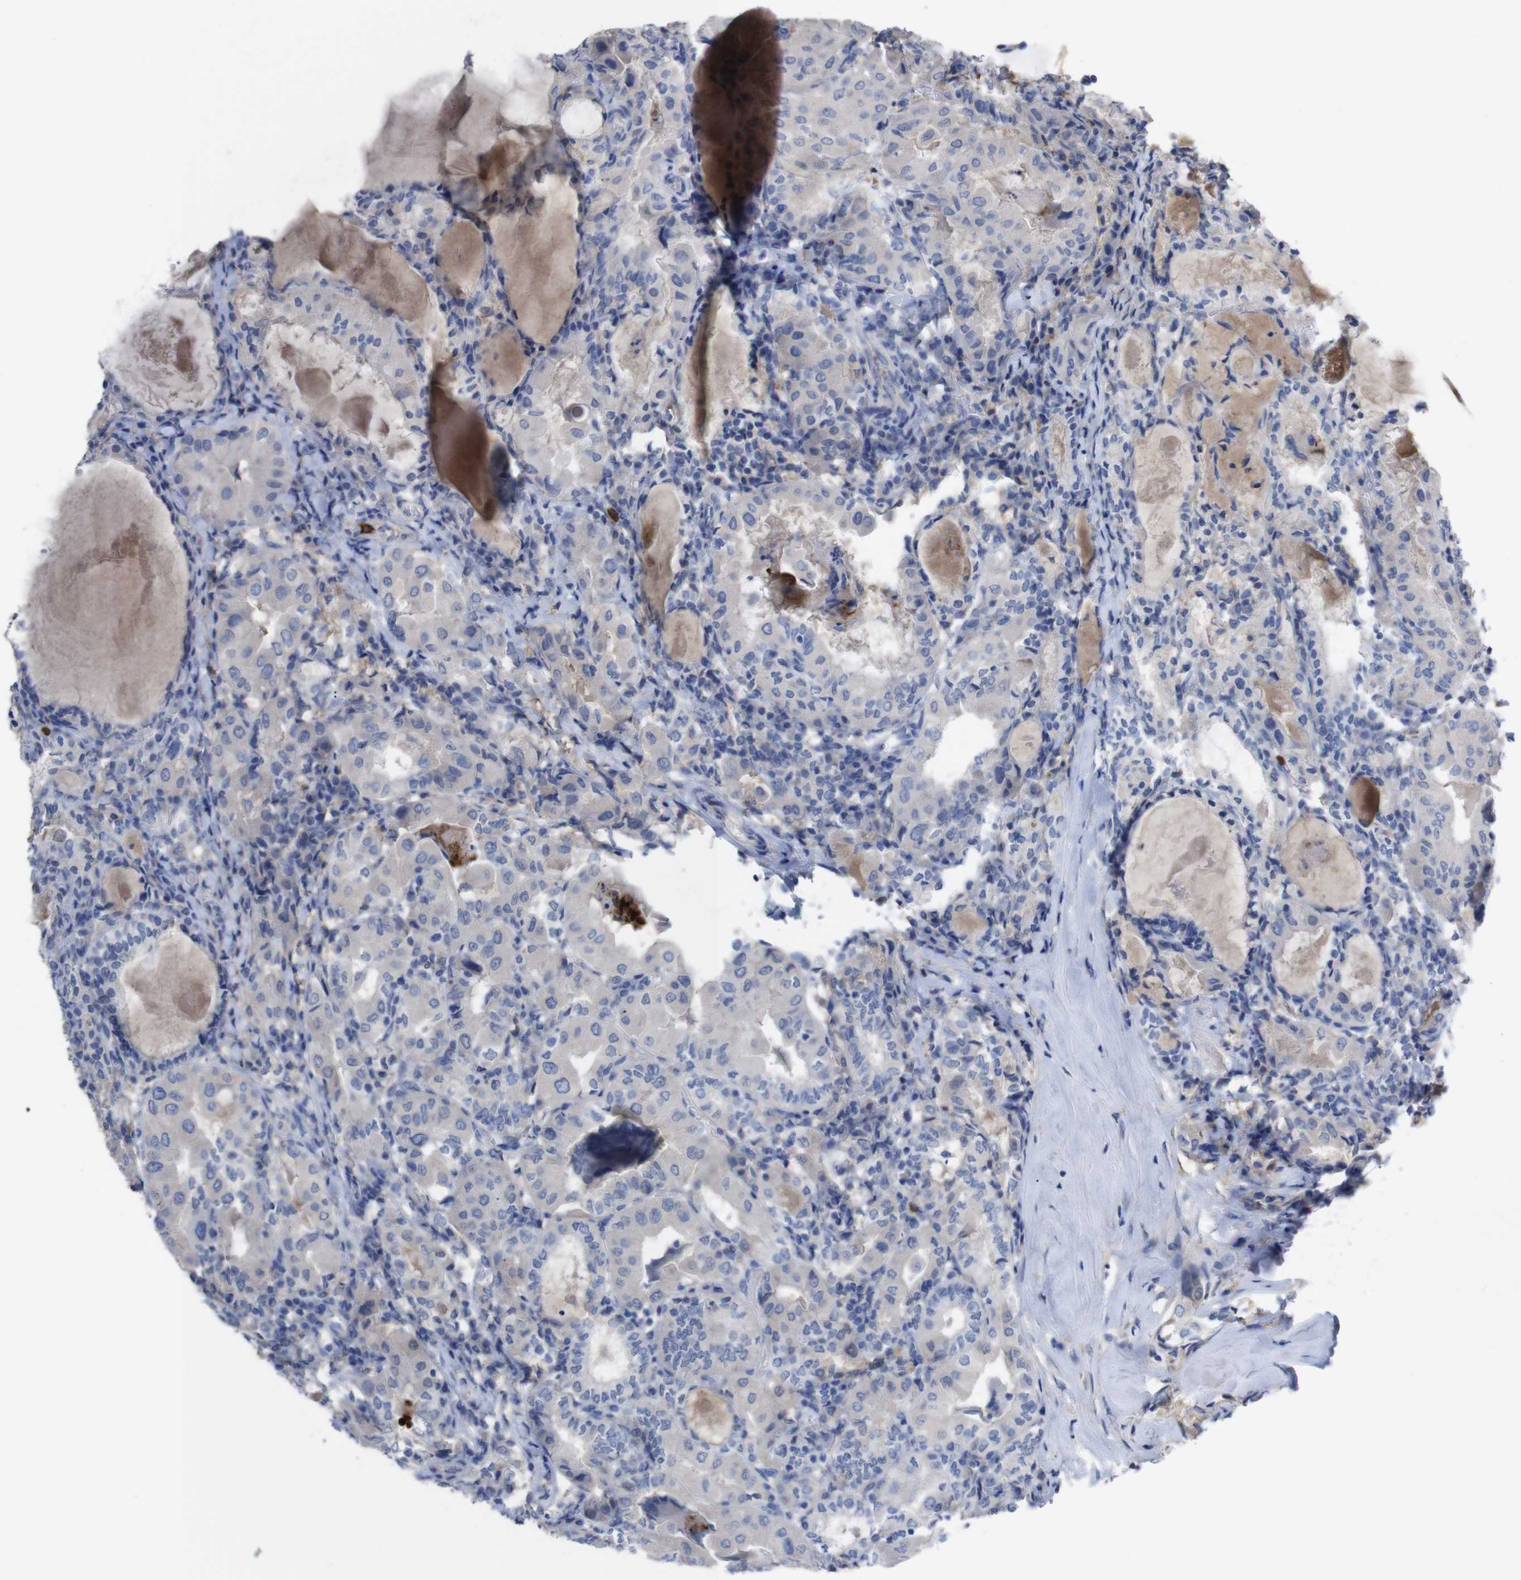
{"staining": {"intensity": "negative", "quantity": "none", "location": "none"}, "tissue": "thyroid cancer", "cell_type": "Tumor cells", "image_type": "cancer", "snomed": [{"axis": "morphology", "description": "Papillary adenocarcinoma, NOS"}, {"axis": "topography", "description": "Thyroid gland"}], "caption": "Histopathology image shows no significant protein positivity in tumor cells of thyroid cancer.", "gene": "C5AR1", "patient": {"sex": "female", "age": 42}}